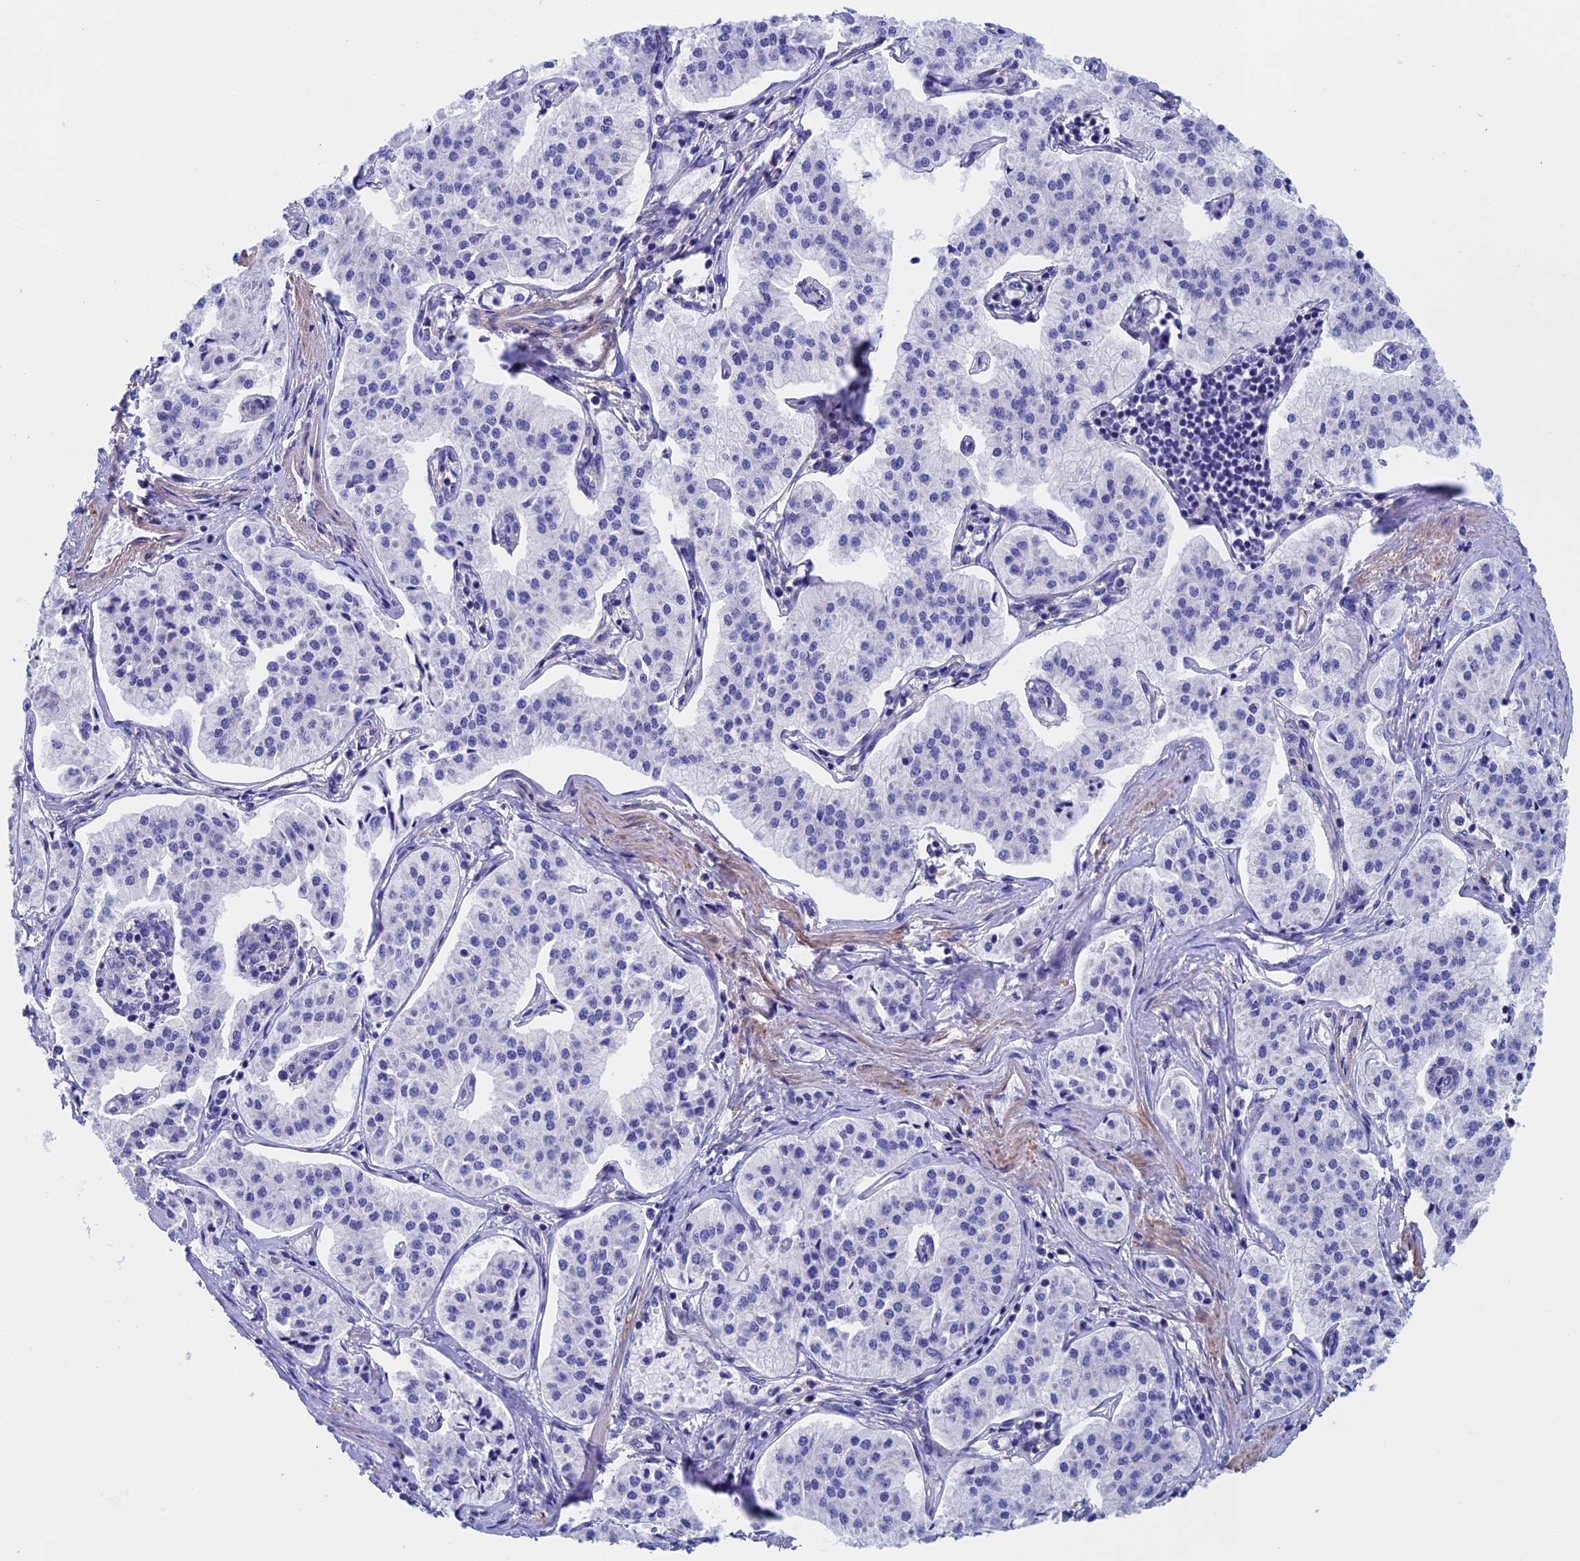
{"staining": {"intensity": "negative", "quantity": "none", "location": "none"}, "tissue": "pancreatic cancer", "cell_type": "Tumor cells", "image_type": "cancer", "snomed": [{"axis": "morphology", "description": "Adenocarcinoma, NOS"}, {"axis": "topography", "description": "Pancreas"}], "caption": "Histopathology image shows no significant protein staining in tumor cells of adenocarcinoma (pancreatic). (Stains: DAB IHC with hematoxylin counter stain, Microscopy: brightfield microscopy at high magnification).", "gene": "ADH7", "patient": {"sex": "female", "age": 50}}